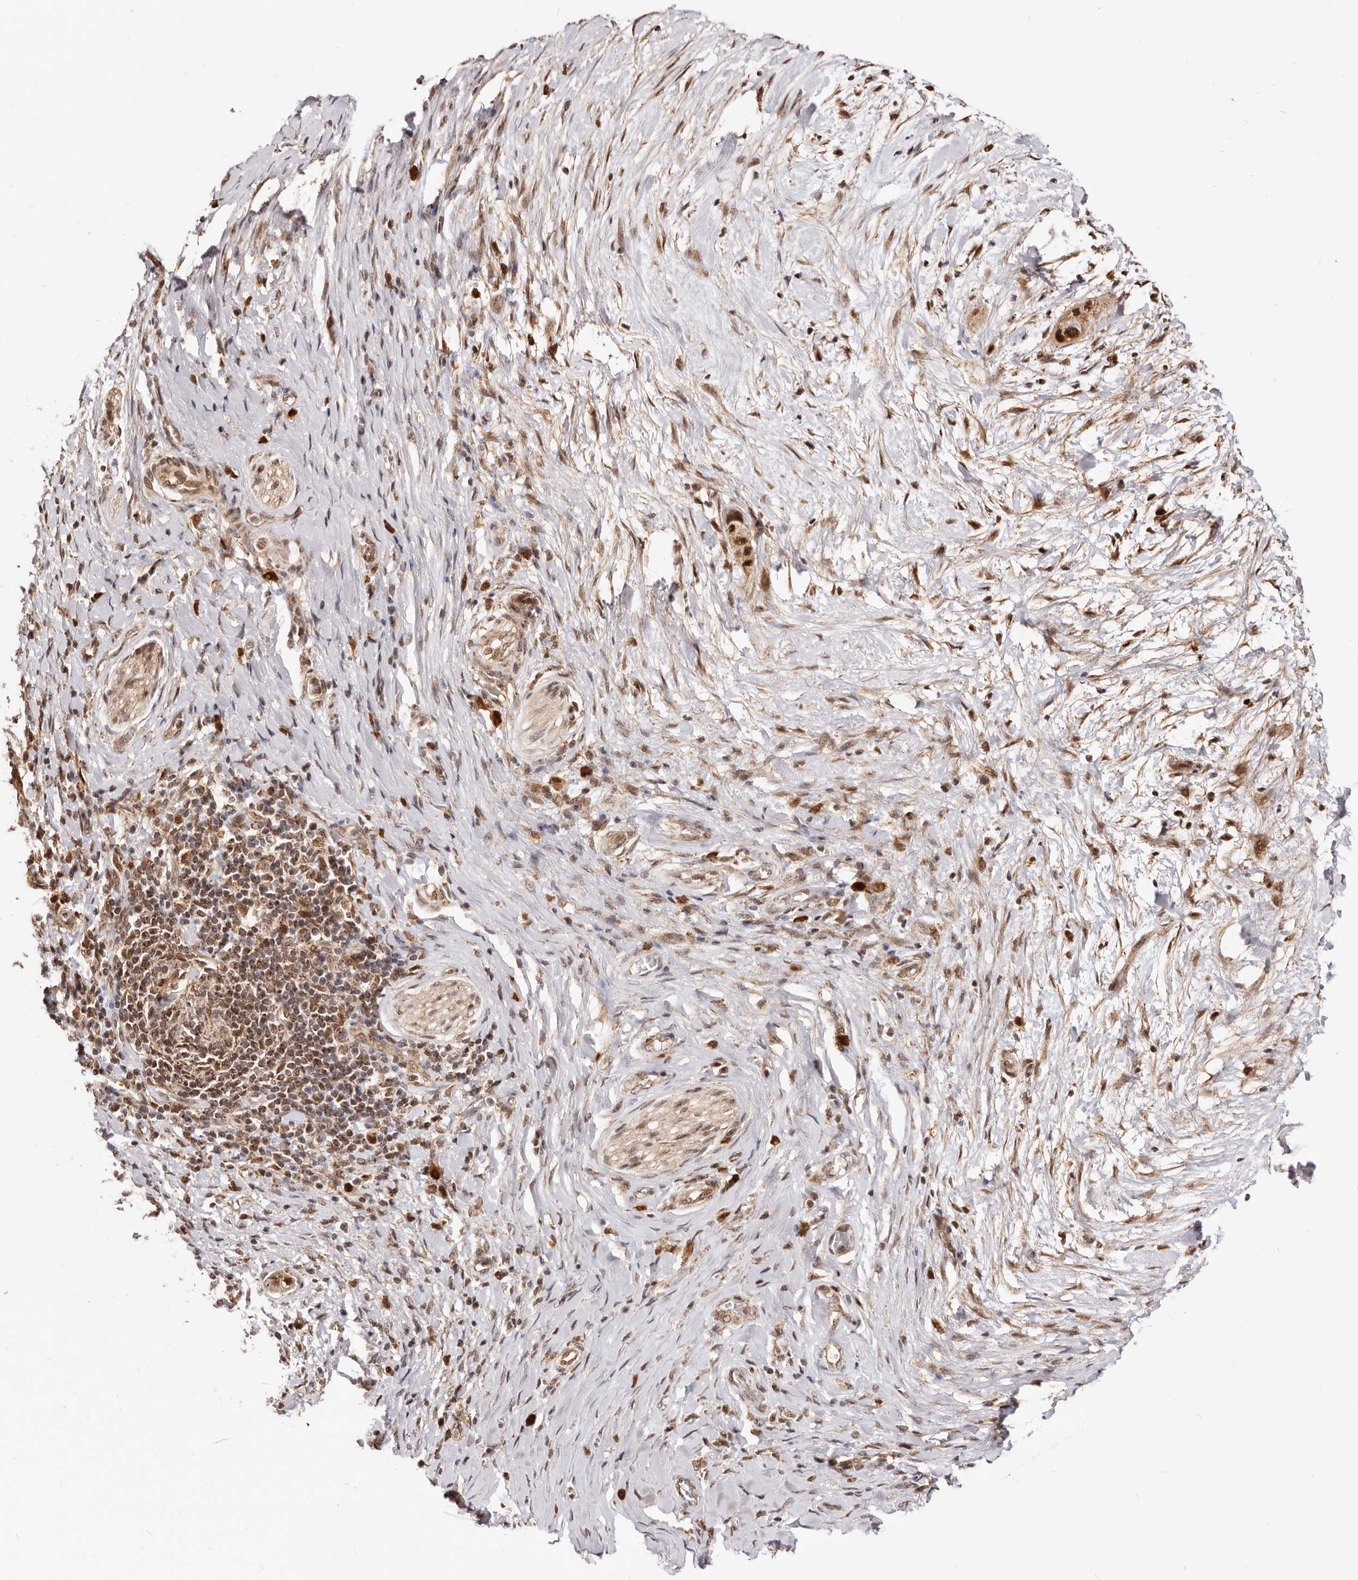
{"staining": {"intensity": "strong", "quantity": ">75%", "location": "cytoplasmic/membranous,nuclear"}, "tissue": "pancreatic cancer", "cell_type": "Tumor cells", "image_type": "cancer", "snomed": [{"axis": "morphology", "description": "Adenocarcinoma, NOS"}, {"axis": "topography", "description": "Pancreas"}], "caption": "Strong cytoplasmic/membranous and nuclear protein positivity is seen in about >75% of tumor cells in pancreatic adenocarcinoma.", "gene": "SEC14L1", "patient": {"sex": "male", "age": 58}}